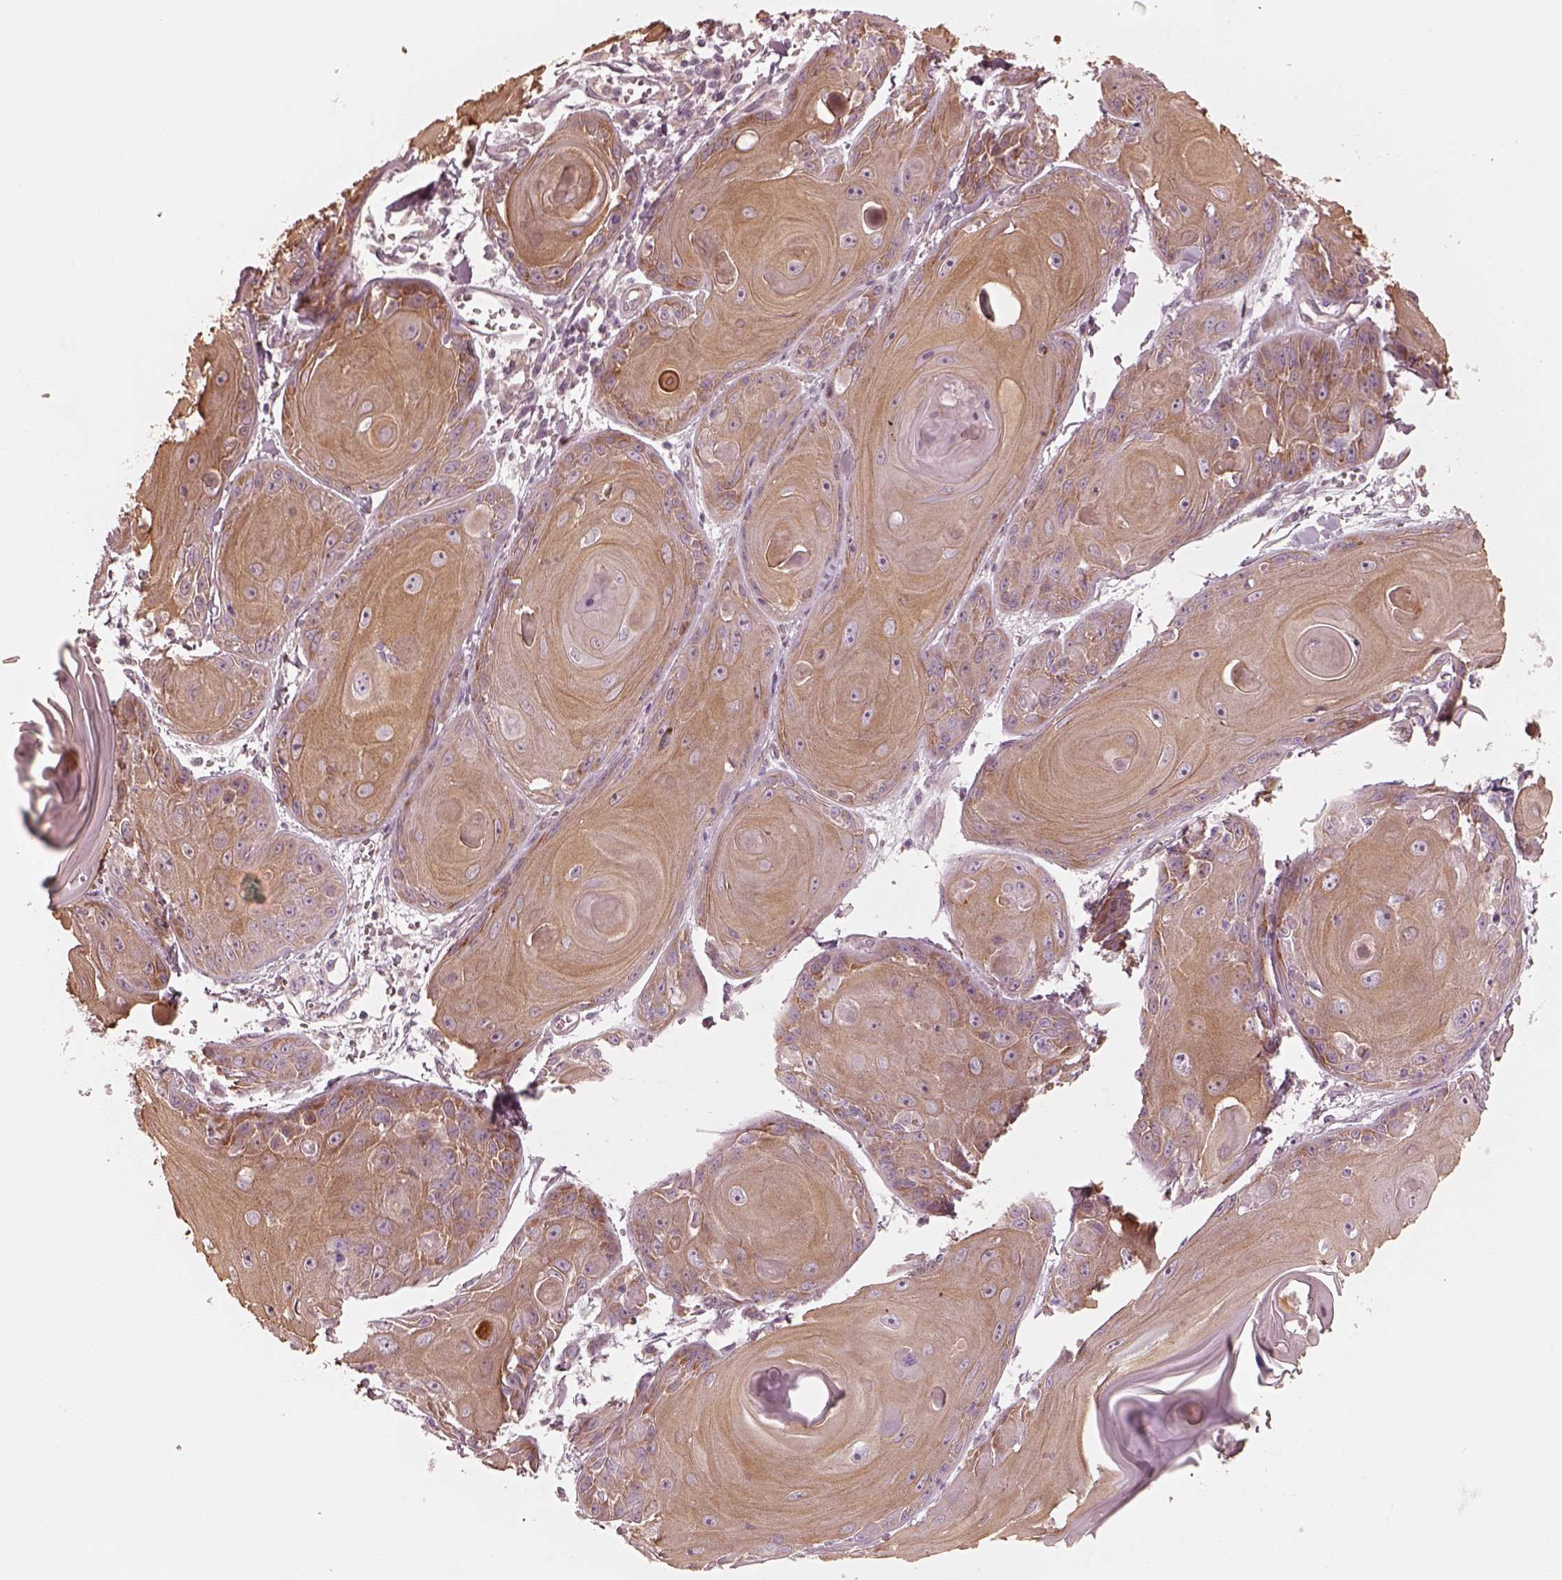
{"staining": {"intensity": "moderate", "quantity": "25%-75%", "location": "cytoplasmic/membranous"}, "tissue": "skin cancer", "cell_type": "Tumor cells", "image_type": "cancer", "snomed": [{"axis": "morphology", "description": "Squamous cell carcinoma, NOS"}, {"axis": "topography", "description": "Skin"}, {"axis": "topography", "description": "Vulva"}], "caption": "Moderate cytoplasmic/membranous expression for a protein is appreciated in approximately 25%-75% of tumor cells of skin squamous cell carcinoma using immunohistochemistry.", "gene": "RAB3C", "patient": {"sex": "female", "age": 85}}